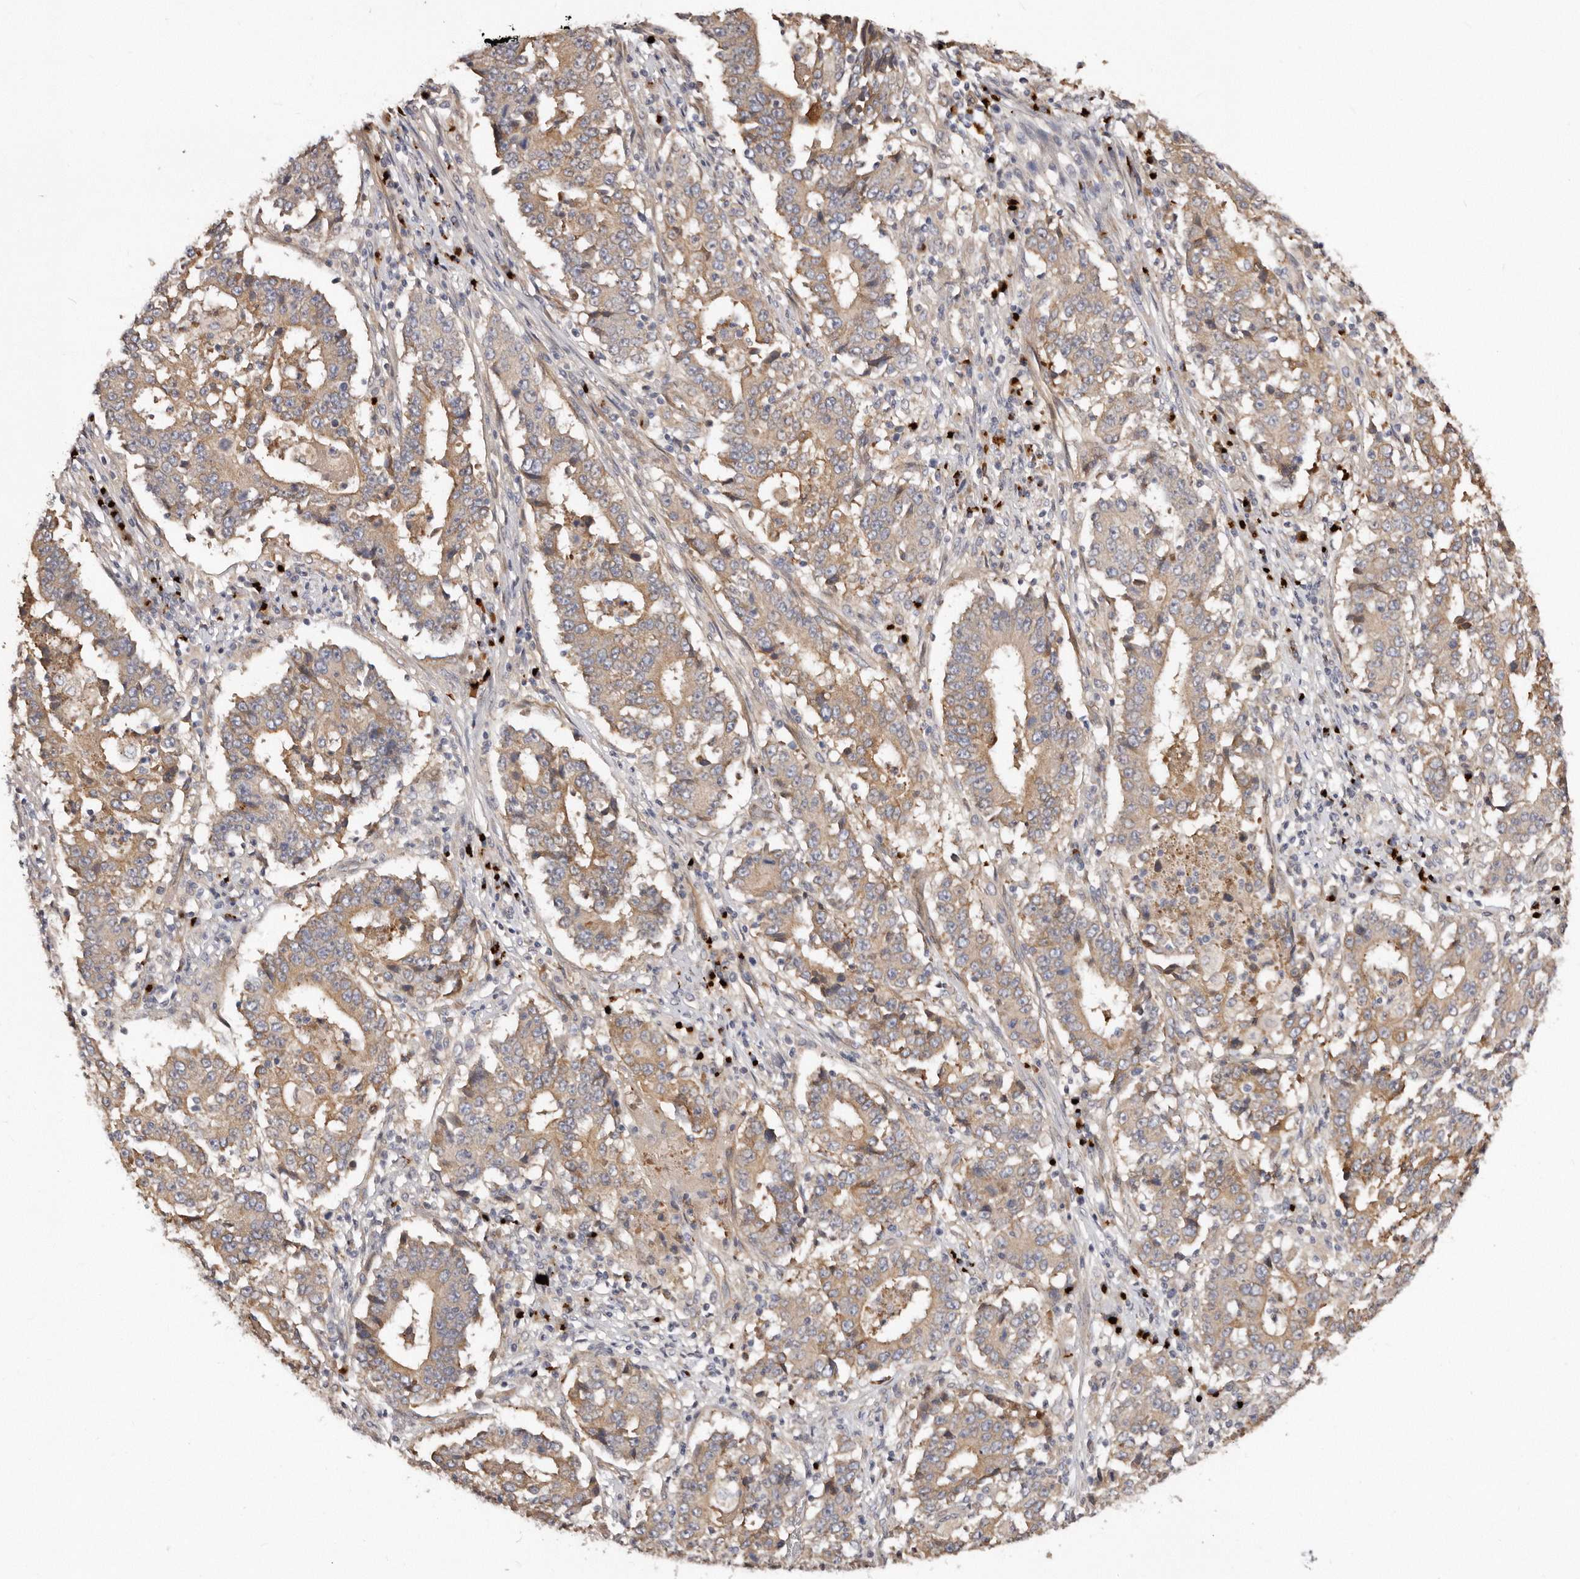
{"staining": {"intensity": "moderate", "quantity": ">75%", "location": "cytoplasmic/membranous"}, "tissue": "stomach cancer", "cell_type": "Tumor cells", "image_type": "cancer", "snomed": [{"axis": "morphology", "description": "Adenocarcinoma, NOS"}, {"axis": "topography", "description": "Stomach"}], "caption": "A histopathology image of human stomach cancer stained for a protein demonstrates moderate cytoplasmic/membranous brown staining in tumor cells.", "gene": "DACT2", "patient": {"sex": "male", "age": 59}}